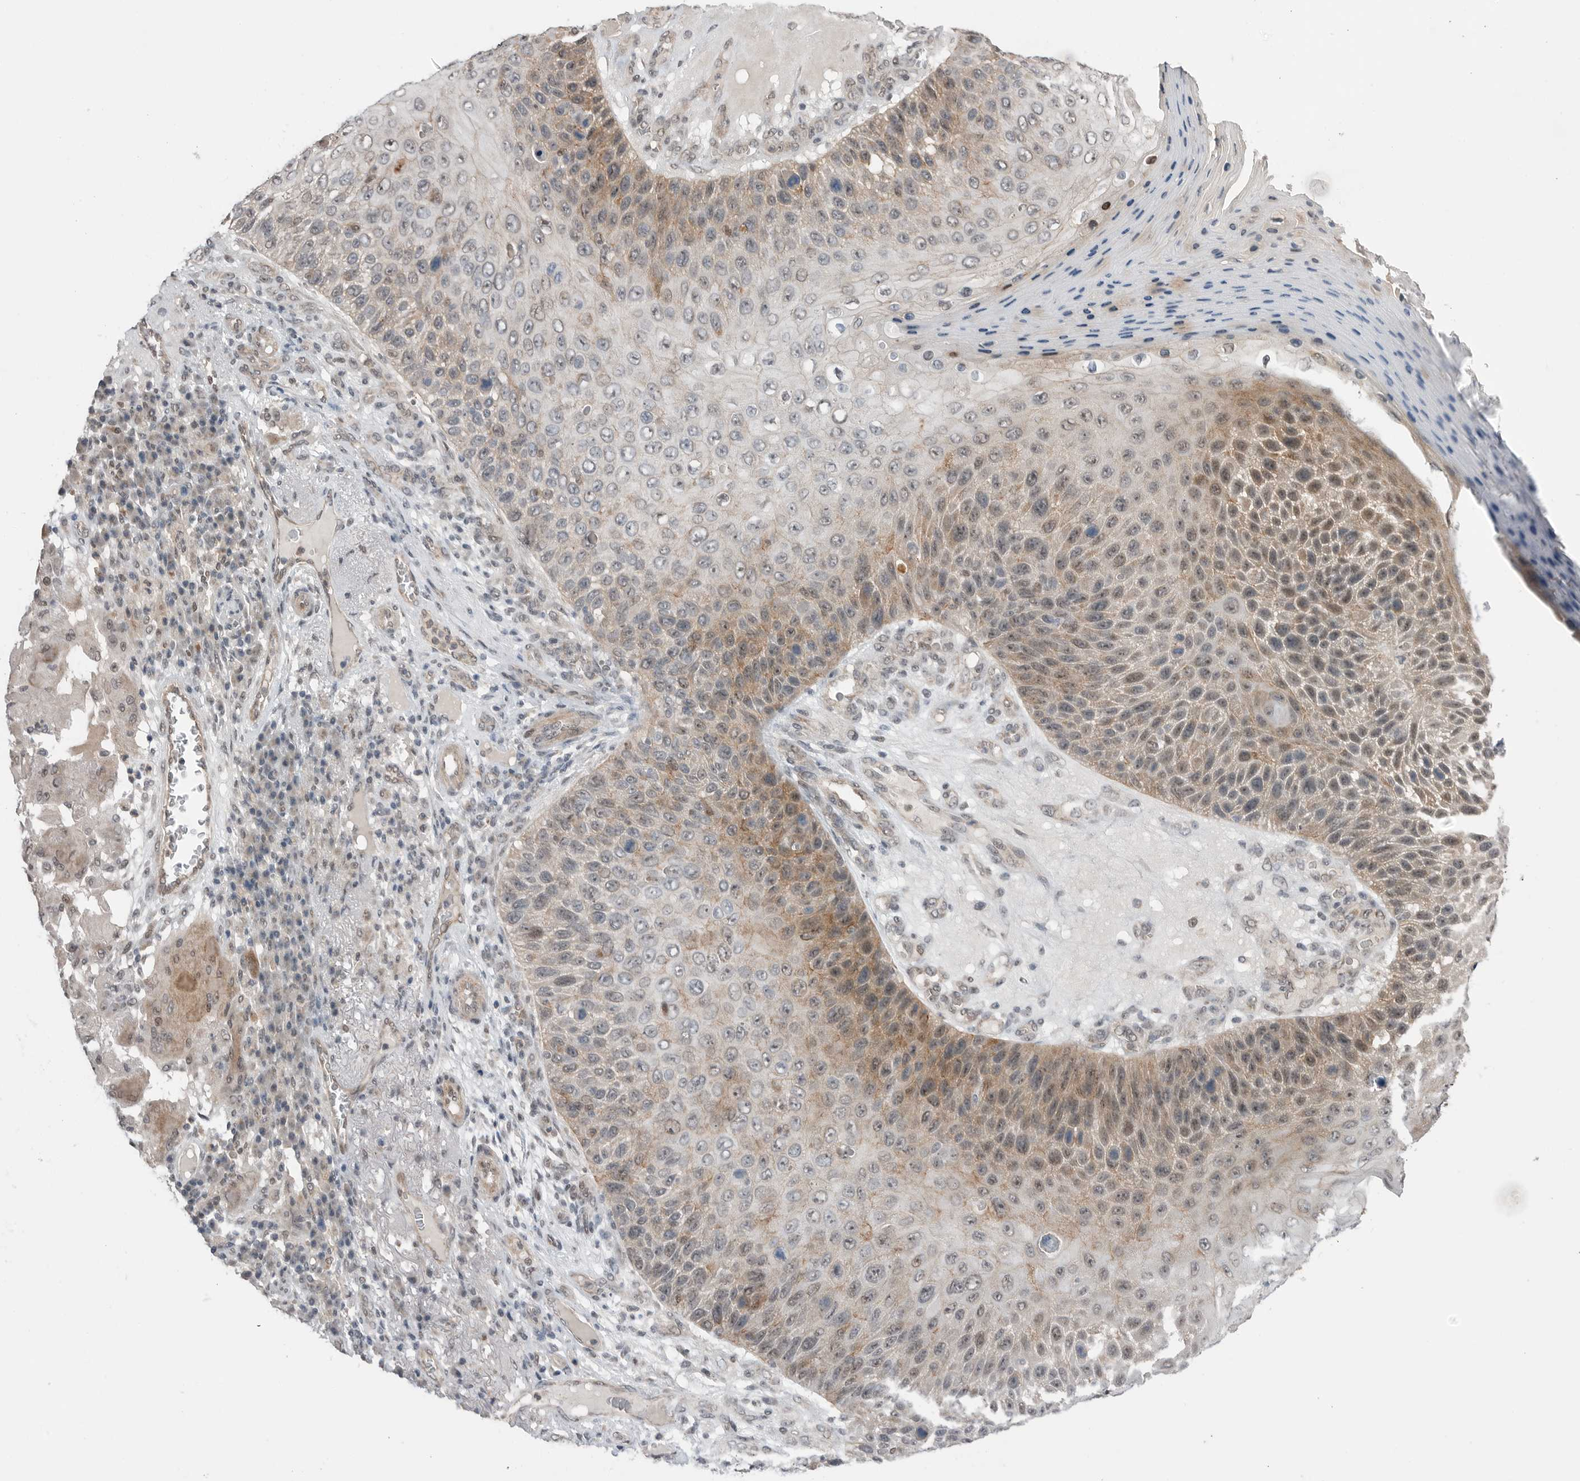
{"staining": {"intensity": "moderate", "quantity": "25%-75%", "location": "cytoplasmic/membranous,nuclear"}, "tissue": "skin cancer", "cell_type": "Tumor cells", "image_type": "cancer", "snomed": [{"axis": "morphology", "description": "Squamous cell carcinoma, NOS"}, {"axis": "topography", "description": "Skin"}], "caption": "Human skin squamous cell carcinoma stained with a protein marker shows moderate staining in tumor cells.", "gene": "NTAQ1", "patient": {"sex": "female", "age": 88}}